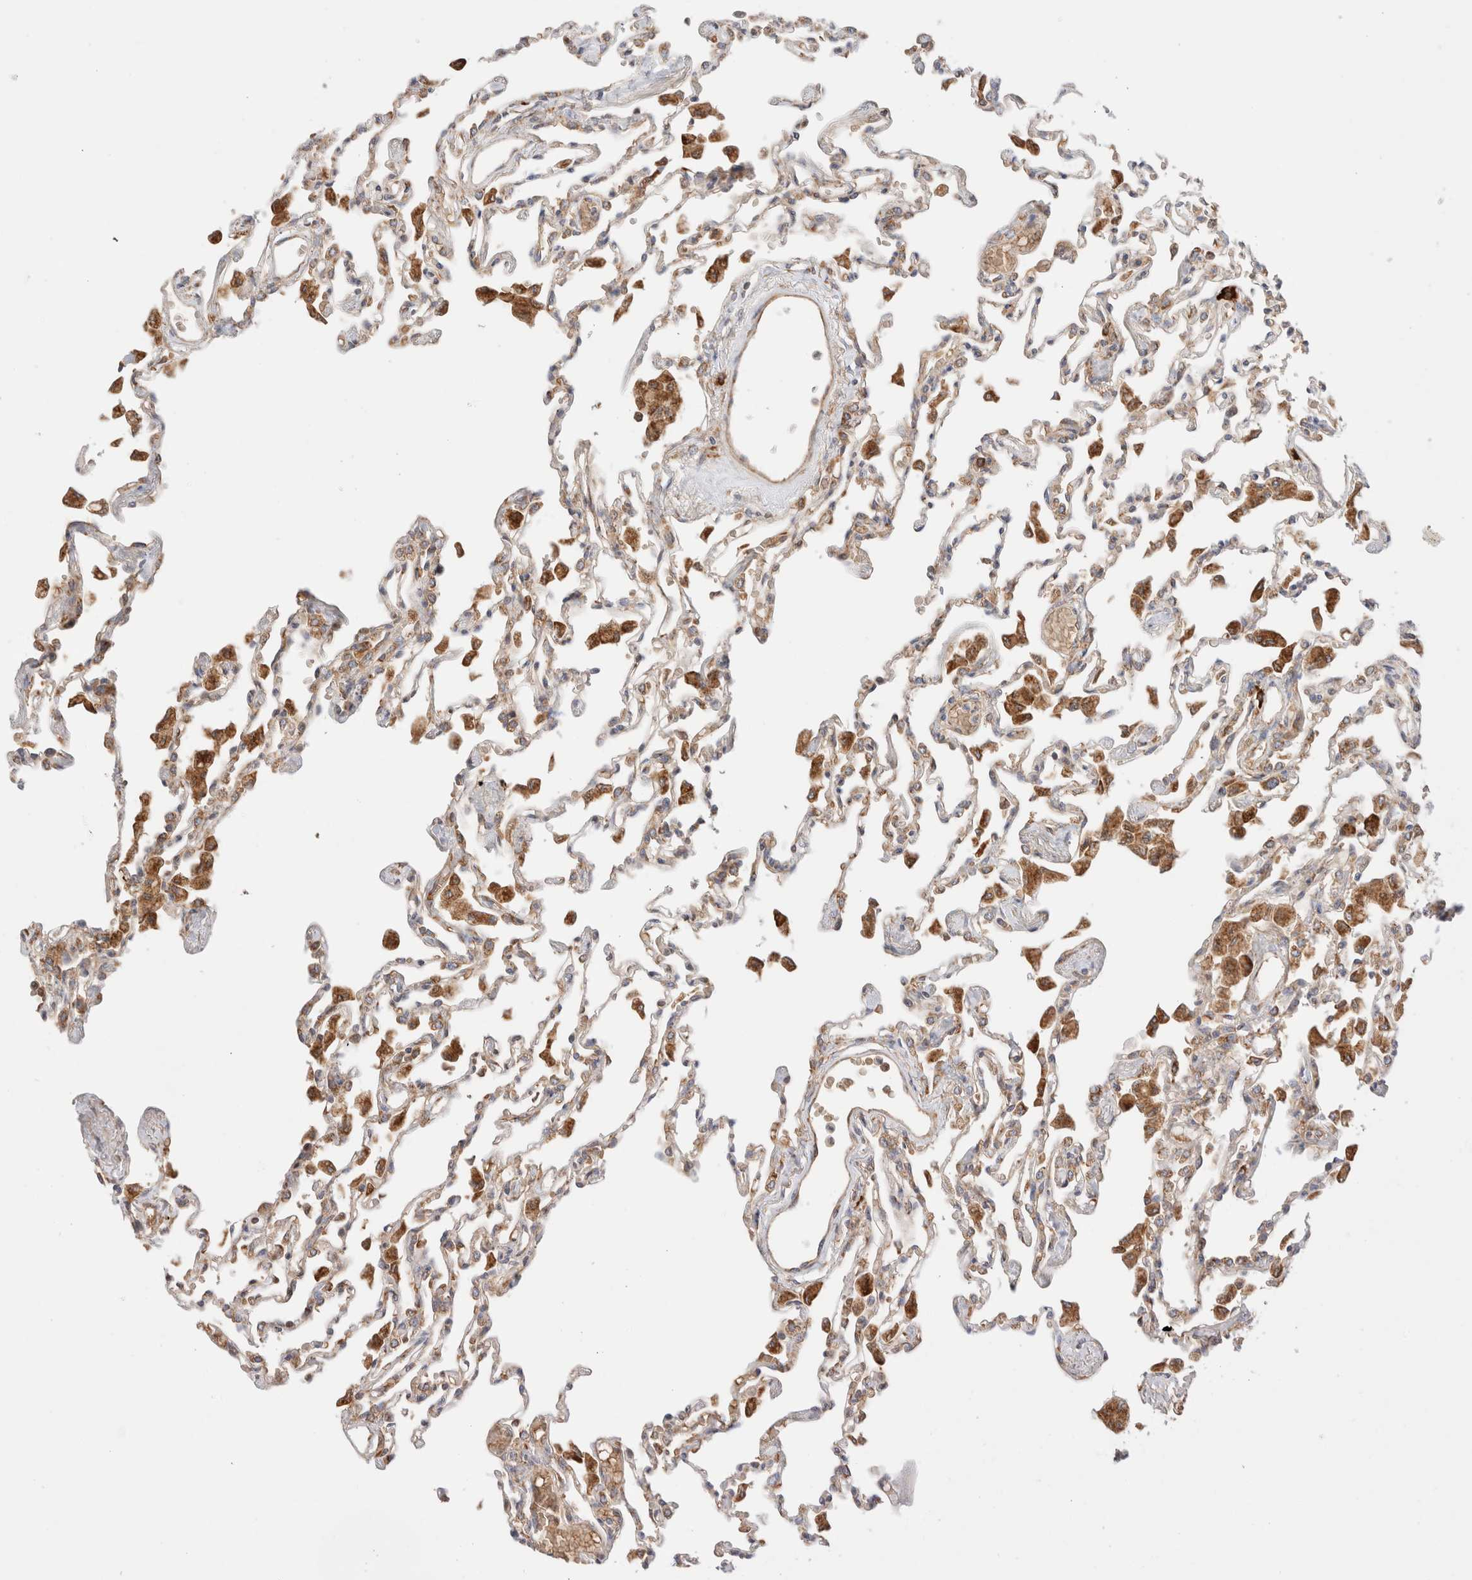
{"staining": {"intensity": "moderate", "quantity": "25%-75%", "location": "cytoplasmic/membranous"}, "tissue": "lung", "cell_type": "Alveolar cells", "image_type": "normal", "snomed": [{"axis": "morphology", "description": "Normal tissue, NOS"}, {"axis": "topography", "description": "Bronchus"}, {"axis": "topography", "description": "Lung"}], "caption": "DAB immunohistochemical staining of unremarkable human lung exhibits moderate cytoplasmic/membranous protein expression in approximately 25%-75% of alveolar cells. The staining was performed using DAB to visualize the protein expression in brown, while the nuclei were stained in blue with hematoxylin (Magnification: 20x).", "gene": "UTS2B", "patient": {"sex": "female", "age": 49}}